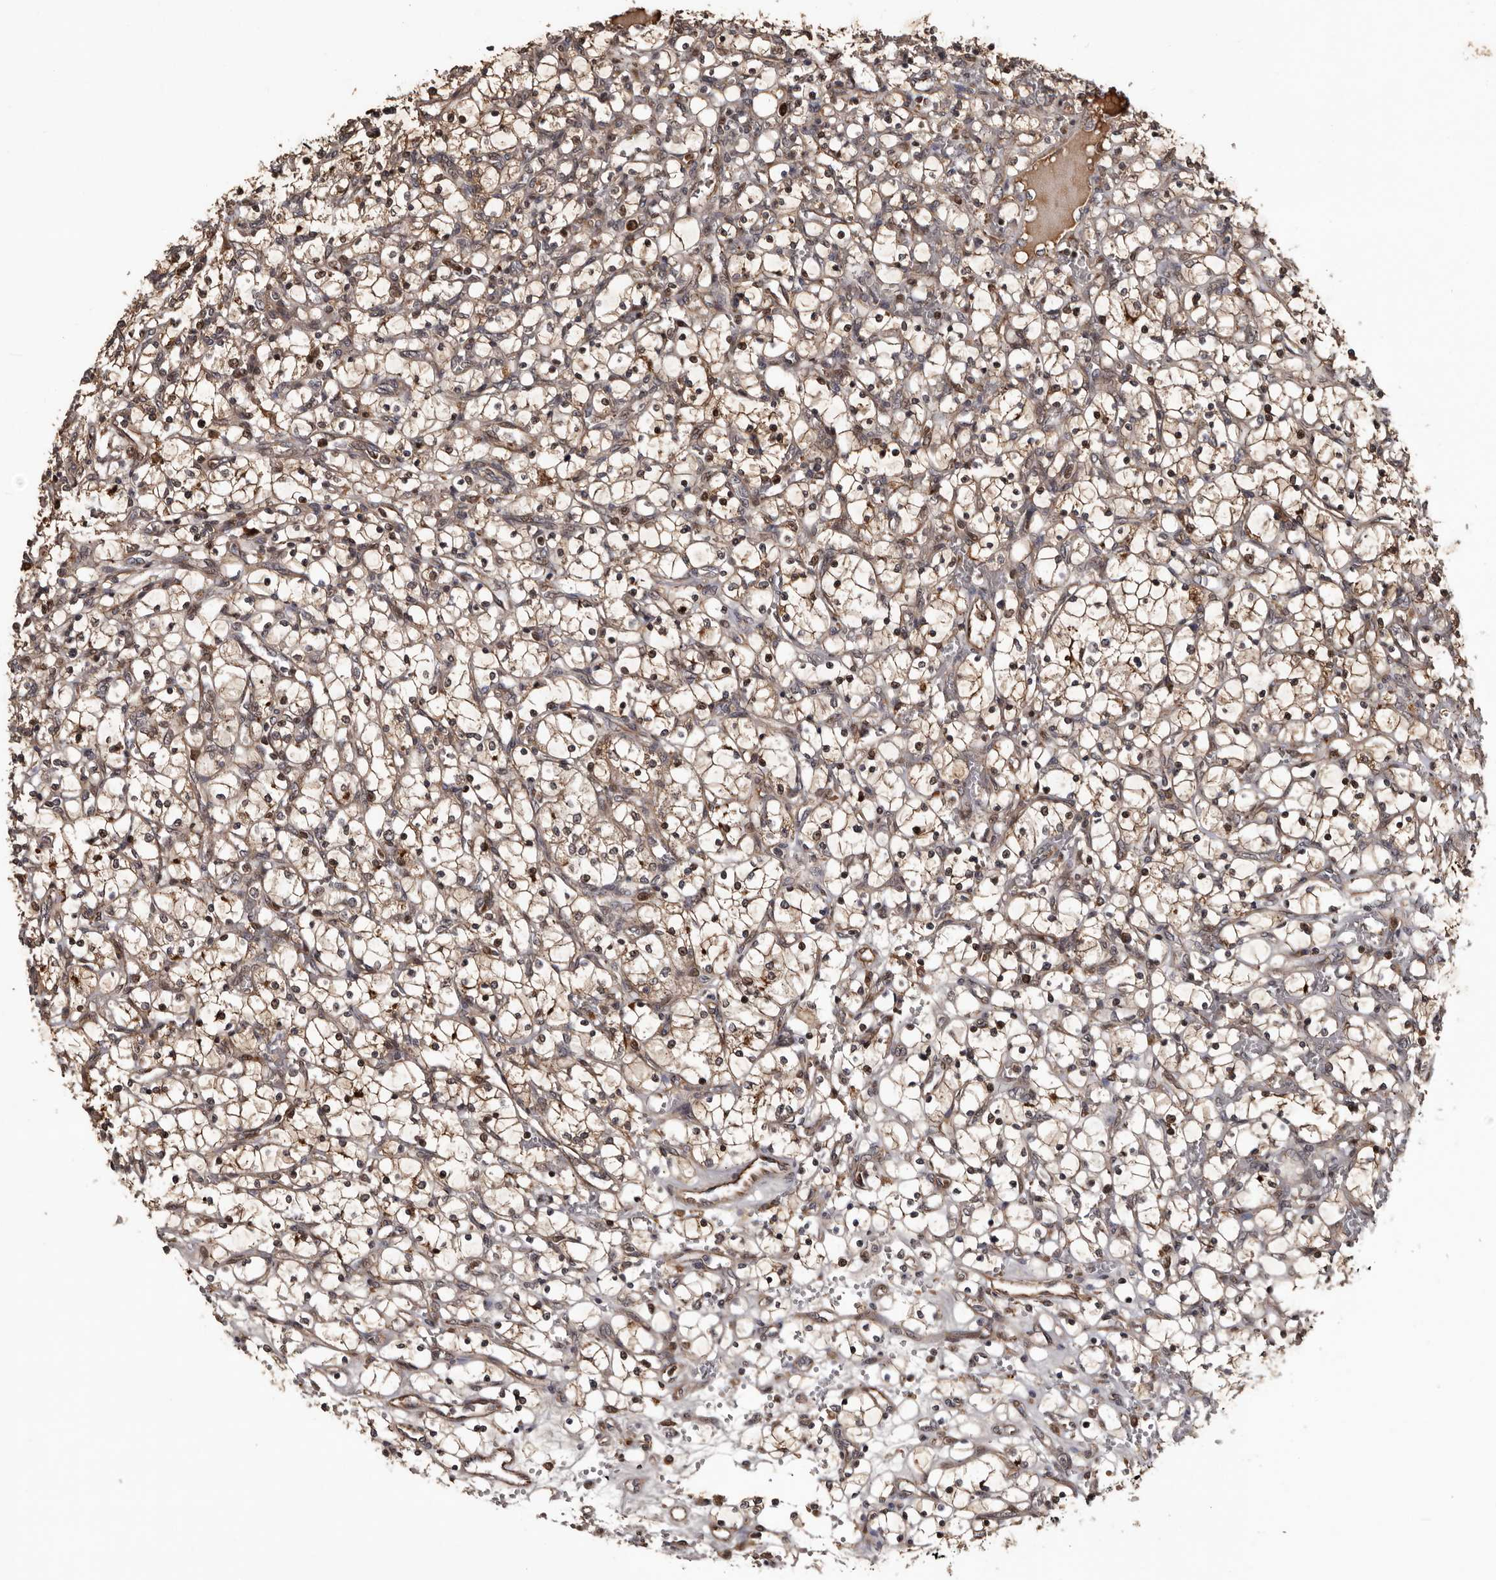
{"staining": {"intensity": "weak", "quantity": ">75%", "location": "cytoplasmic/membranous,nuclear"}, "tissue": "renal cancer", "cell_type": "Tumor cells", "image_type": "cancer", "snomed": [{"axis": "morphology", "description": "Adenocarcinoma, NOS"}, {"axis": "topography", "description": "Kidney"}], "caption": "High-power microscopy captured an IHC histopathology image of adenocarcinoma (renal), revealing weak cytoplasmic/membranous and nuclear staining in about >75% of tumor cells. (DAB IHC, brown staining for protein, blue staining for nuclei).", "gene": "SERTAD4", "patient": {"sex": "female", "age": 69}}